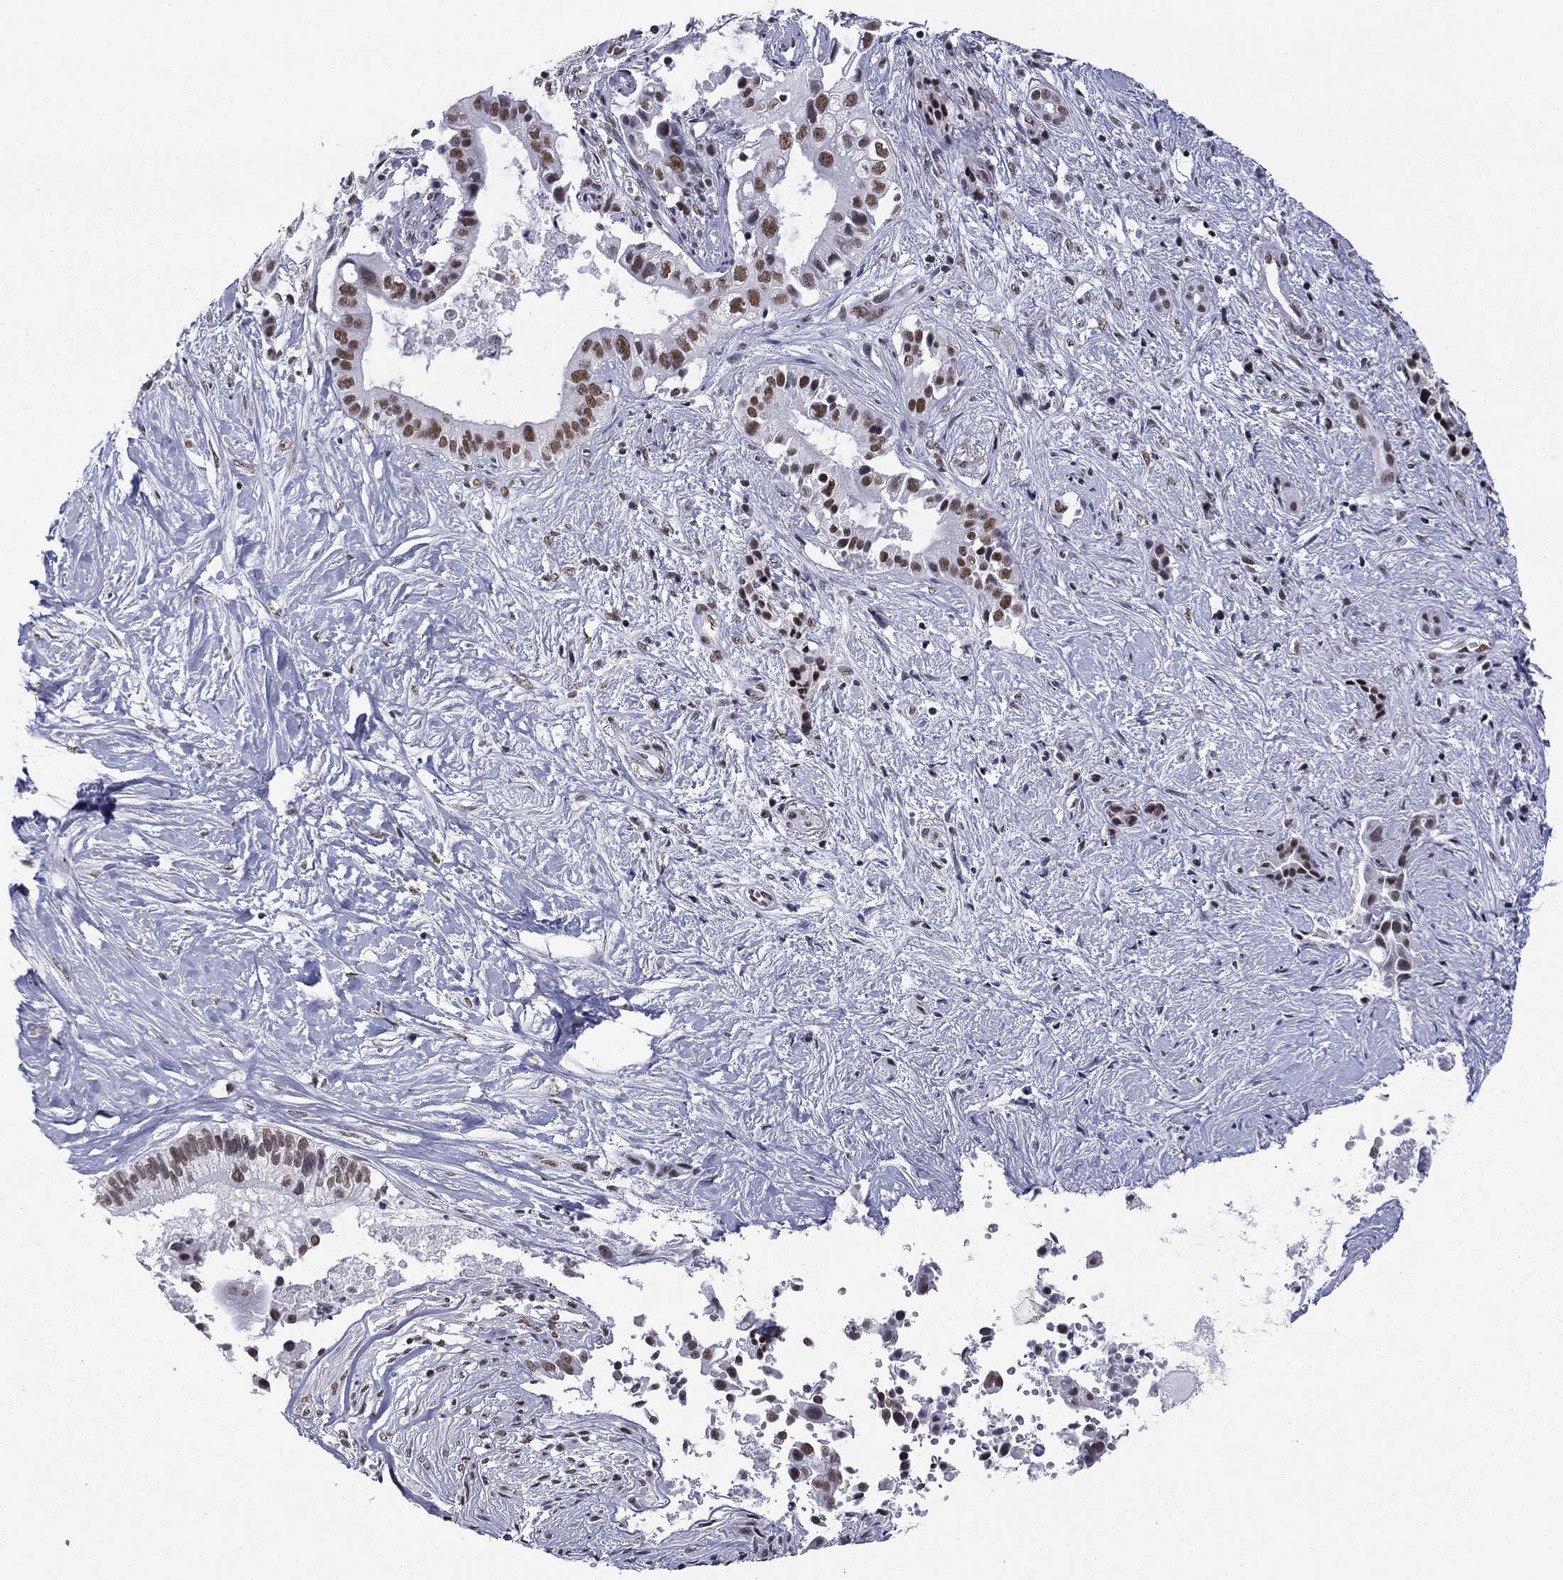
{"staining": {"intensity": "moderate", "quantity": ">75%", "location": "nuclear"}, "tissue": "pancreatic cancer", "cell_type": "Tumor cells", "image_type": "cancer", "snomed": [{"axis": "morphology", "description": "Adenocarcinoma, NOS"}, {"axis": "topography", "description": "Pancreas"}], "caption": "Moderate nuclear expression is seen in approximately >75% of tumor cells in pancreatic adenocarcinoma.", "gene": "ETV5", "patient": {"sex": "male", "age": 61}}